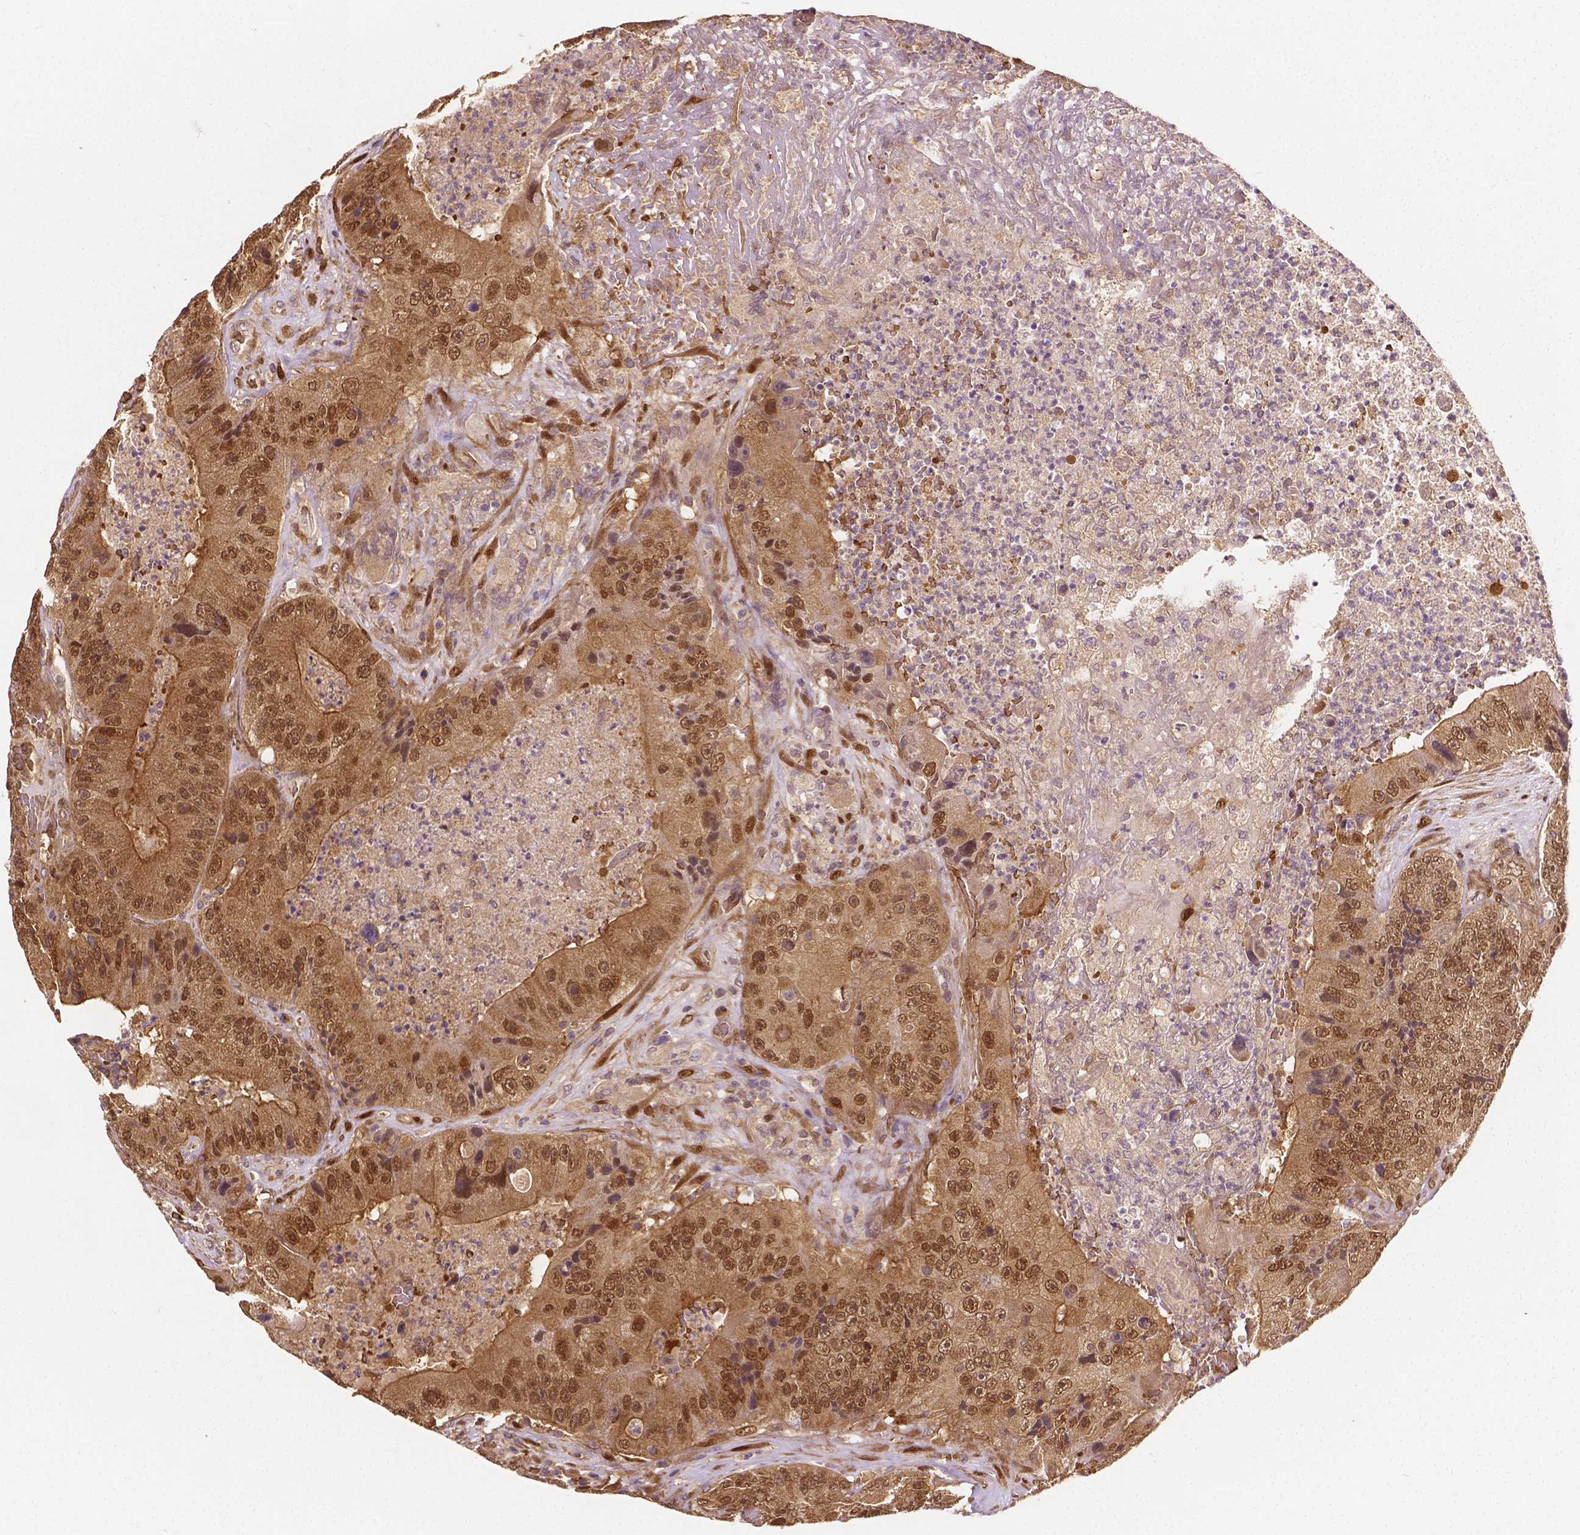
{"staining": {"intensity": "moderate", "quantity": ">75%", "location": "cytoplasmic/membranous,nuclear"}, "tissue": "colorectal cancer", "cell_type": "Tumor cells", "image_type": "cancer", "snomed": [{"axis": "morphology", "description": "Adenocarcinoma, NOS"}, {"axis": "topography", "description": "Colon"}], "caption": "DAB immunohistochemical staining of human colorectal cancer demonstrates moderate cytoplasmic/membranous and nuclear protein expression in about >75% of tumor cells.", "gene": "YAP1", "patient": {"sex": "female", "age": 86}}